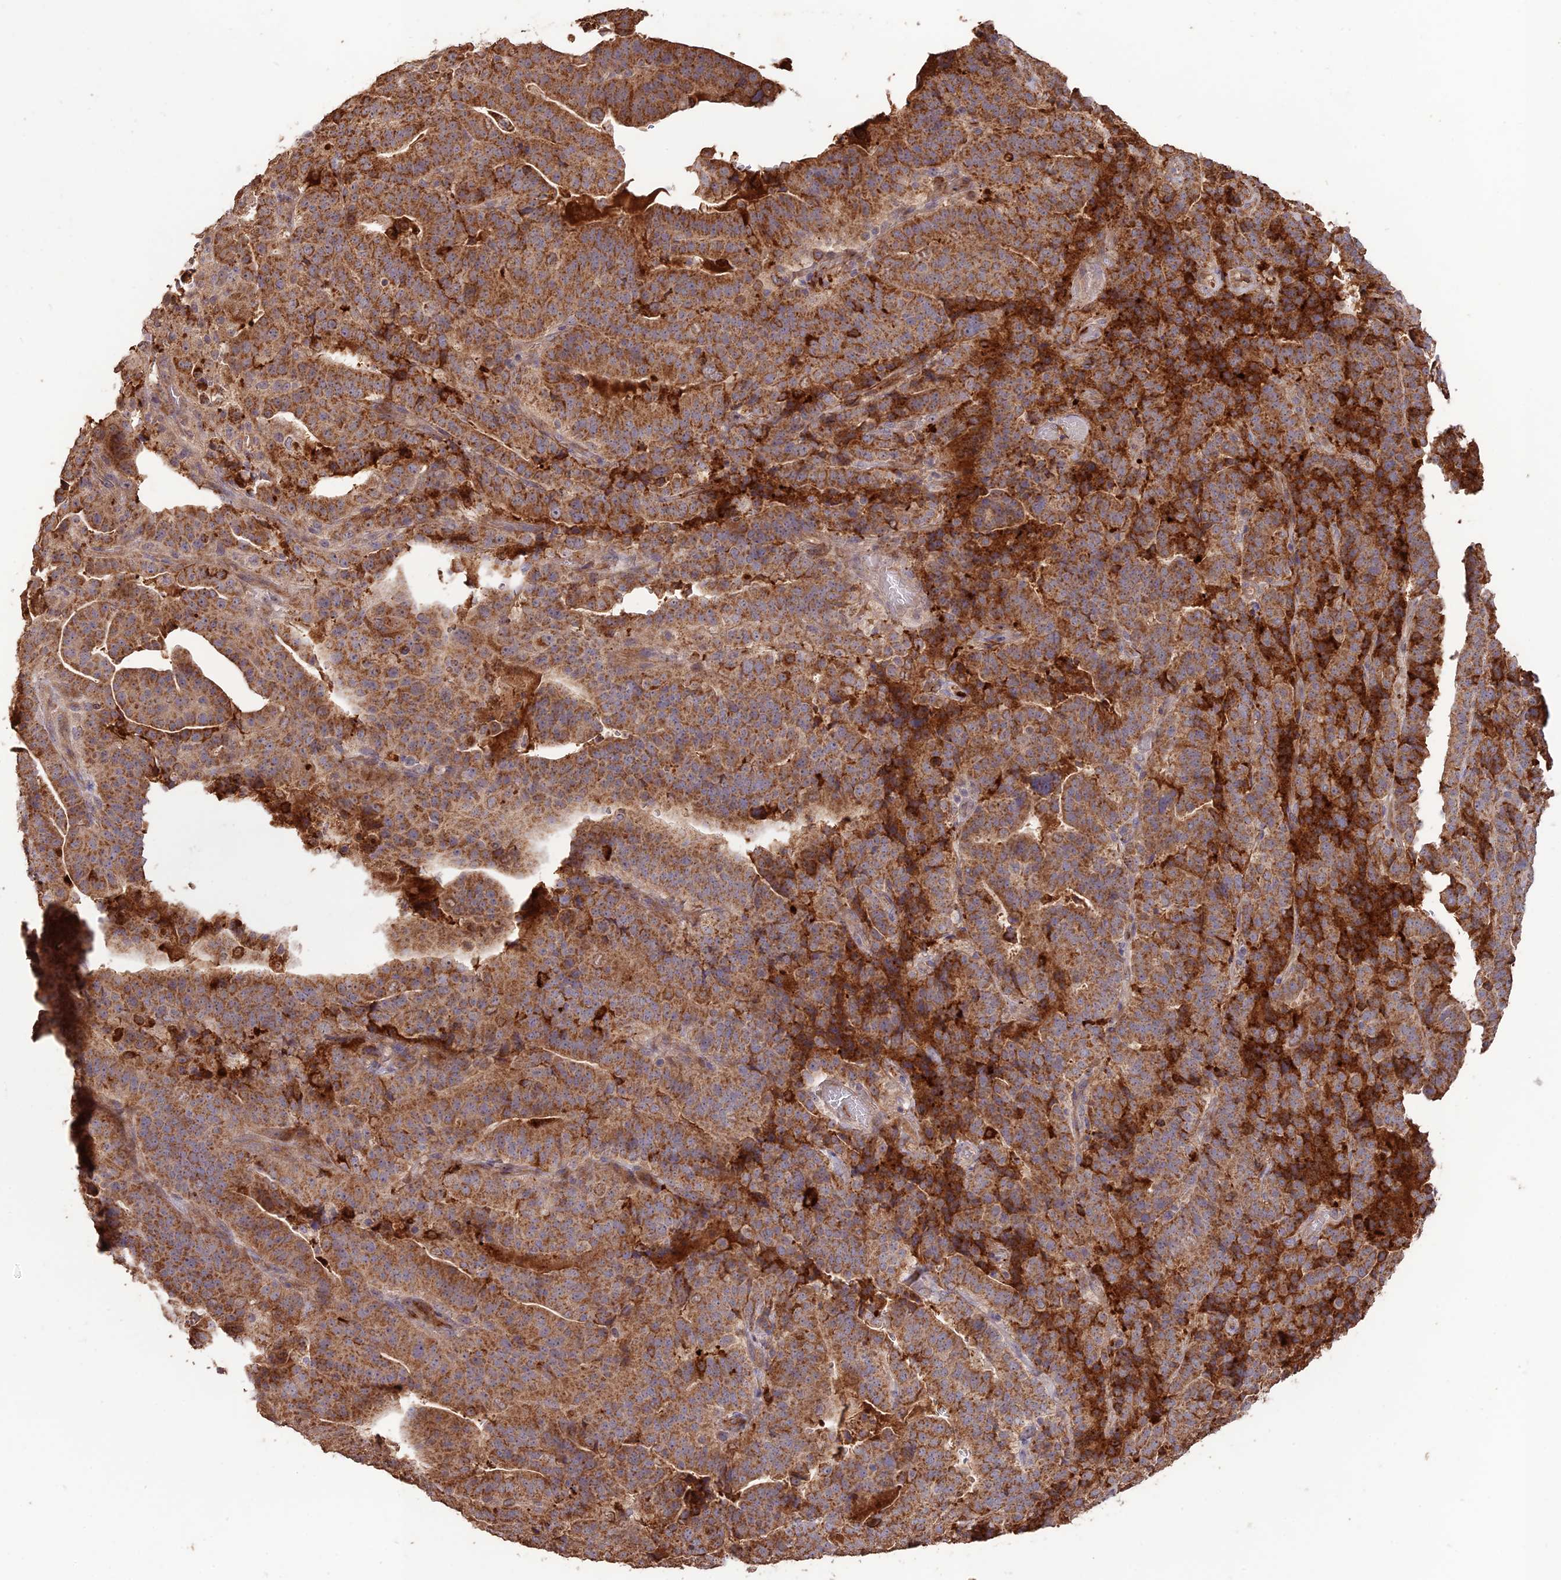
{"staining": {"intensity": "moderate", "quantity": ">75%", "location": "cytoplasmic/membranous"}, "tissue": "stomach cancer", "cell_type": "Tumor cells", "image_type": "cancer", "snomed": [{"axis": "morphology", "description": "Adenocarcinoma, NOS"}, {"axis": "topography", "description": "Stomach"}], "caption": "About >75% of tumor cells in stomach adenocarcinoma demonstrate moderate cytoplasmic/membranous protein expression as visualized by brown immunohistochemical staining.", "gene": "LAYN", "patient": {"sex": "male", "age": 48}}